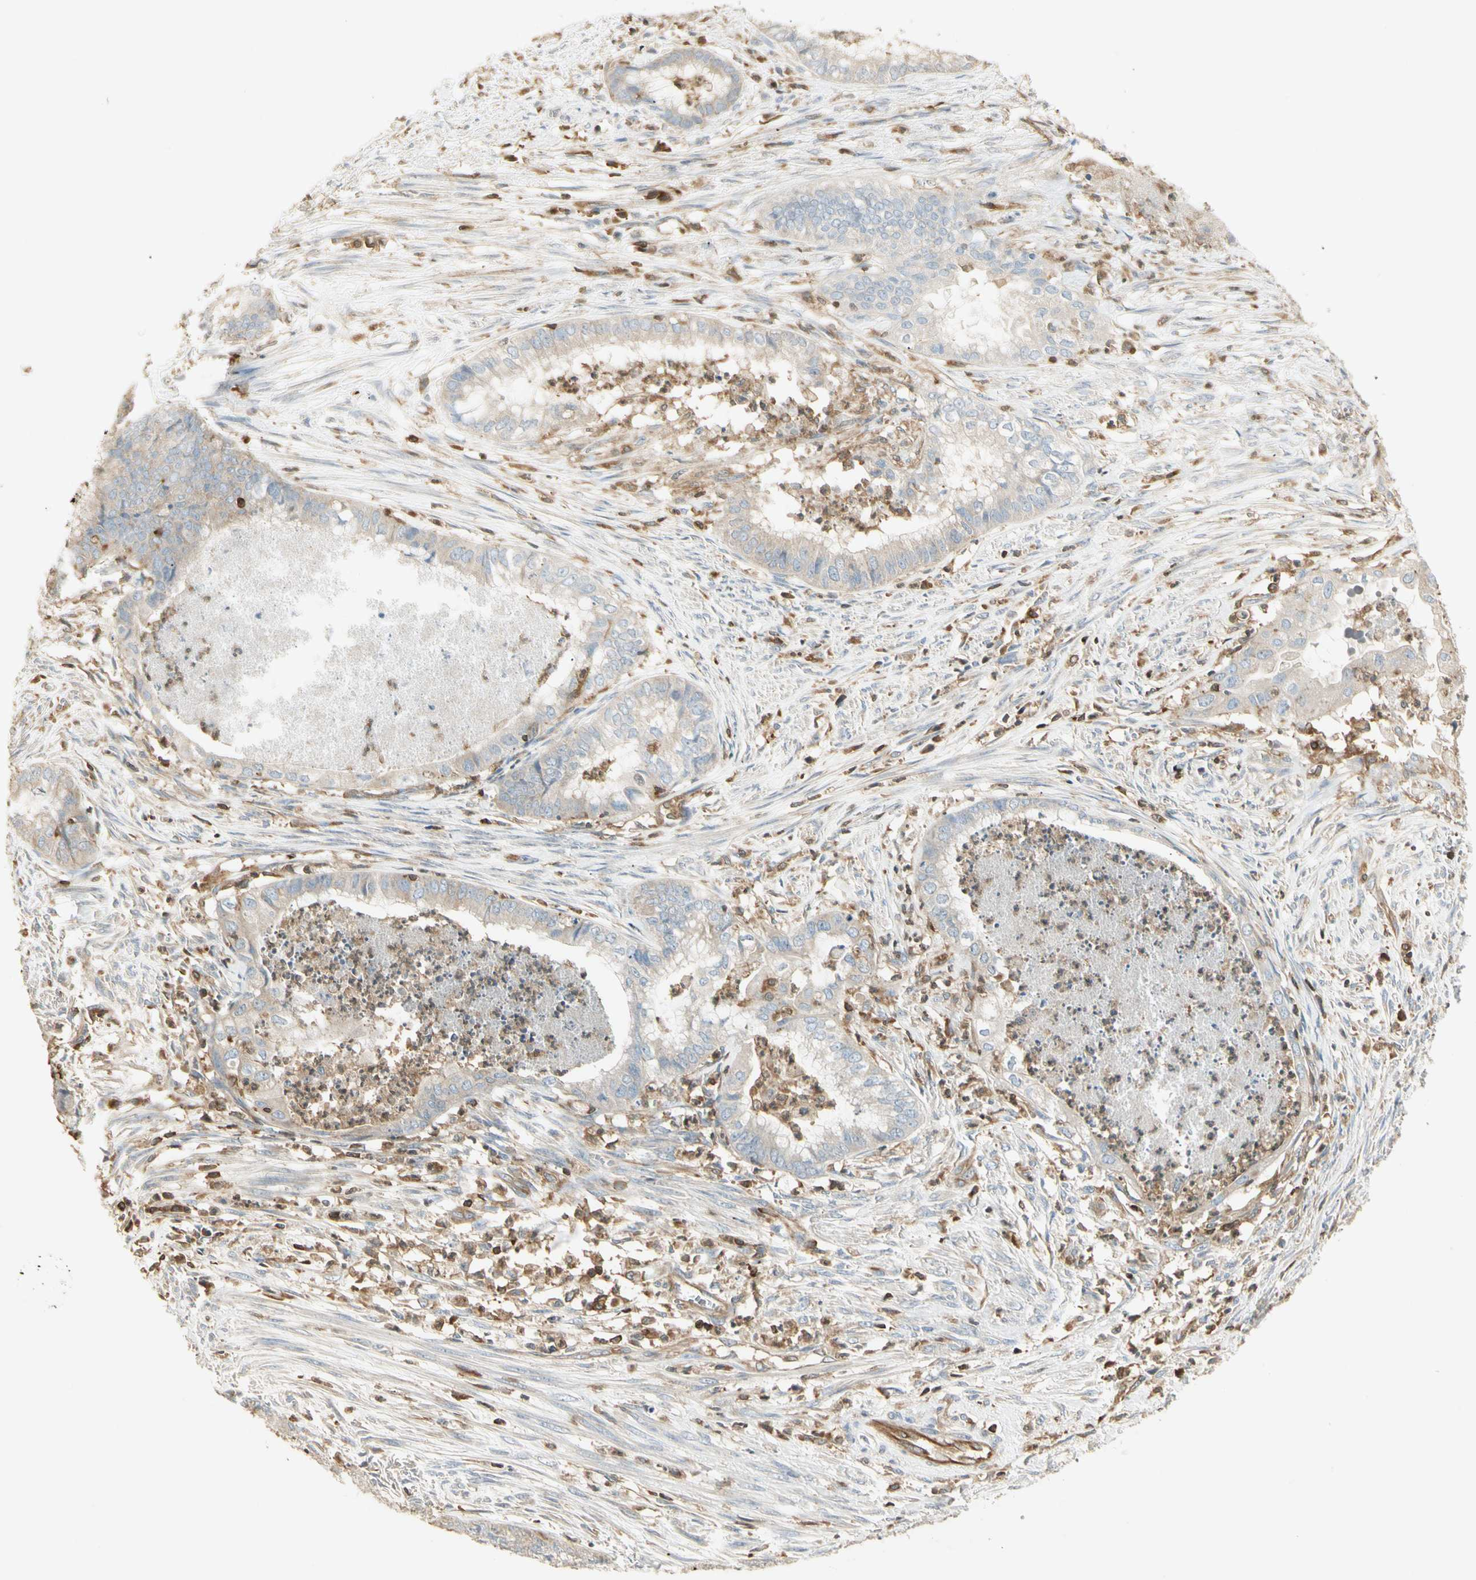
{"staining": {"intensity": "weak", "quantity": "25%-75%", "location": "cytoplasmic/membranous"}, "tissue": "endometrial cancer", "cell_type": "Tumor cells", "image_type": "cancer", "snomed": [{"axis": "morphology", "description": "Necrosis, NOS"}, {"axis": "morphology", "description": "Adenocarcinoma, NOS"}, {"axis": "topography", "description": "Endometrium"}], "caption": "Tumor cells demonstrate low levels of weak cytoplasmic/membranous staining in about 25%-75% of cells in human adenocarcinoma (endometrial).", "gene": "CRLF3", "patient": {"sex": "female", "age": 79}}